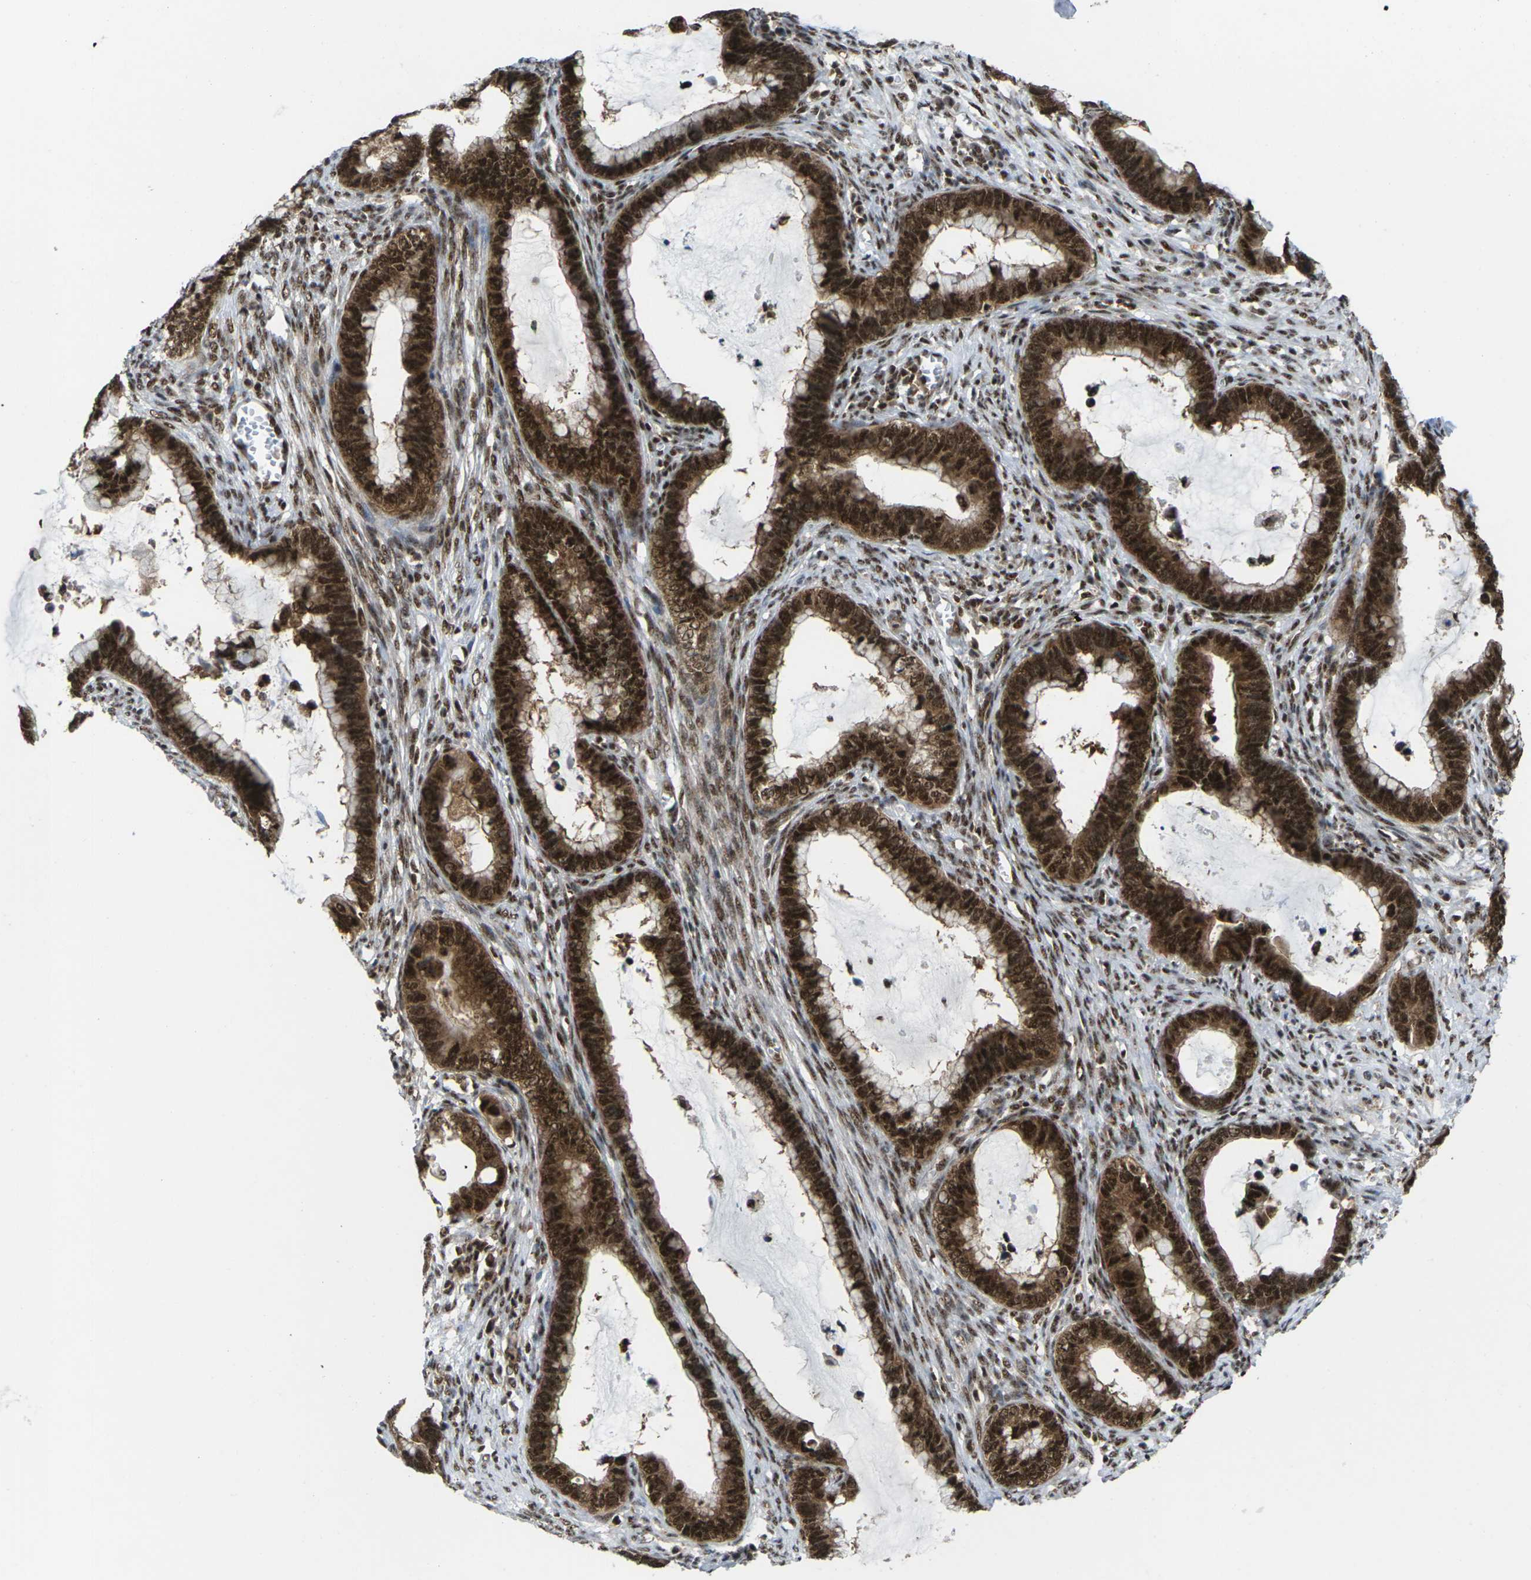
{"staining": {"intensity": "strong", "quantity": ">75%", "location": "cytoplasmic/membranous,nuclear"}, "tissue": "cervical cancer", "cell_type": "Tumor cells", "image_type": "cancer", "snomed": [{"axis": "morphology", "description": "Adenocarcinoma, NOS"}, {"axis": "topography", "description": "Cervix"}], "caption": "Tumor cells reveal high levels of strong cytoplasmic/membranous and nuclear positivity in approximately >75% of cells in human adenocarcinoma (cervical).", "gene": "MAGOH", "patient": {"sex": "female", "age": 44}}